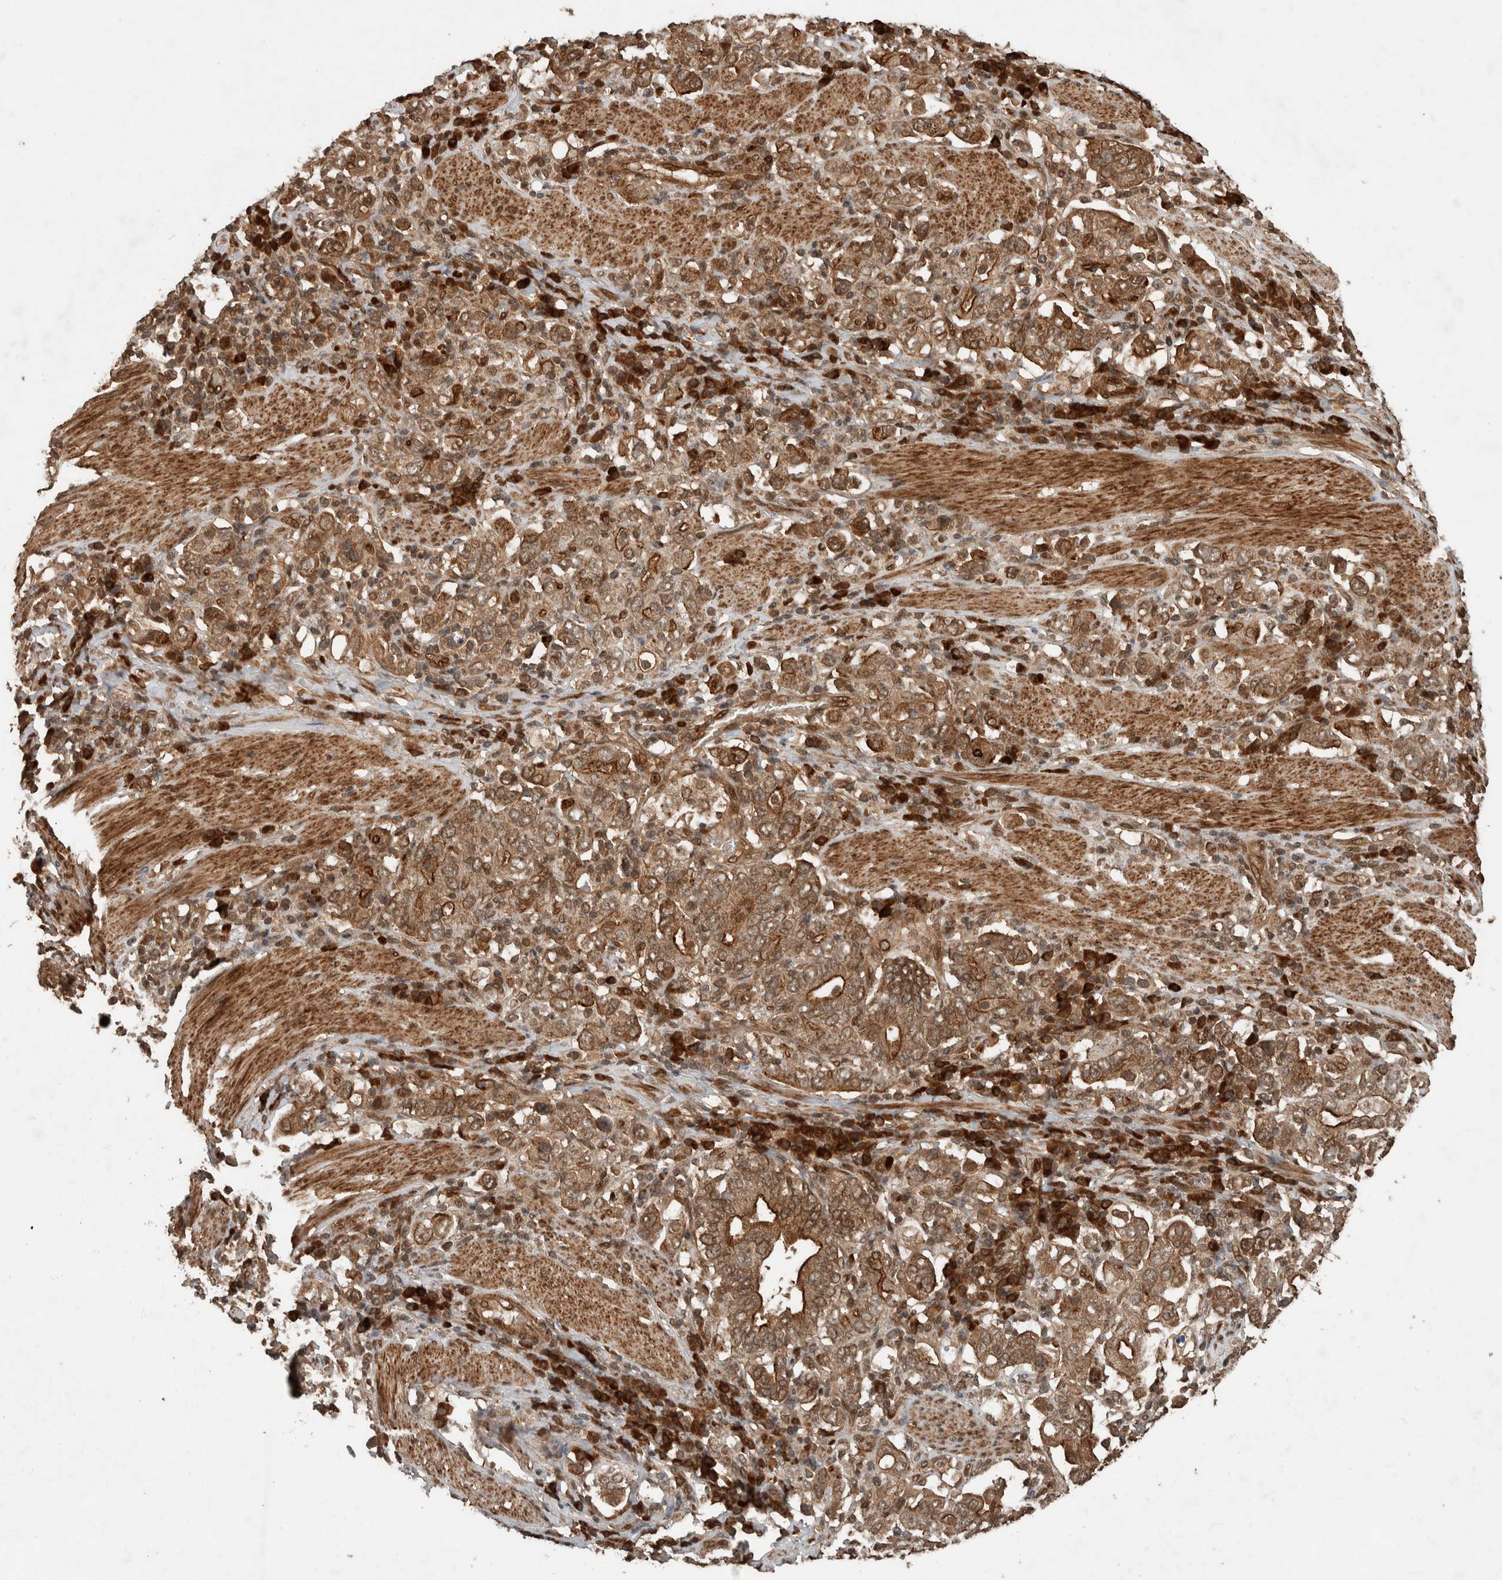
{"staining": {"intensity": "moderate", "quantity": ">75%", "location": "cytoplasmic/membranous"}, "tissue": "stomach cancer", "cell_type": "Tumor cells", "image_type": "cancer", "snomed": [{"axis": "morphology", "description": "Adenocarcinoma, NOS"}, {"axis": "topography", "description": "Stomach, upper"}], "caption": "Immunohistochemical staining of human adenocarcinoma (stomach) reveals medium levels of moderate cytoplasmic/membranous protein staining in approximately >75% of tumor cells. Nuclei are stained in blue.", "gene": "CNTROB", "patient": {"sex": "male", "age": 62}}